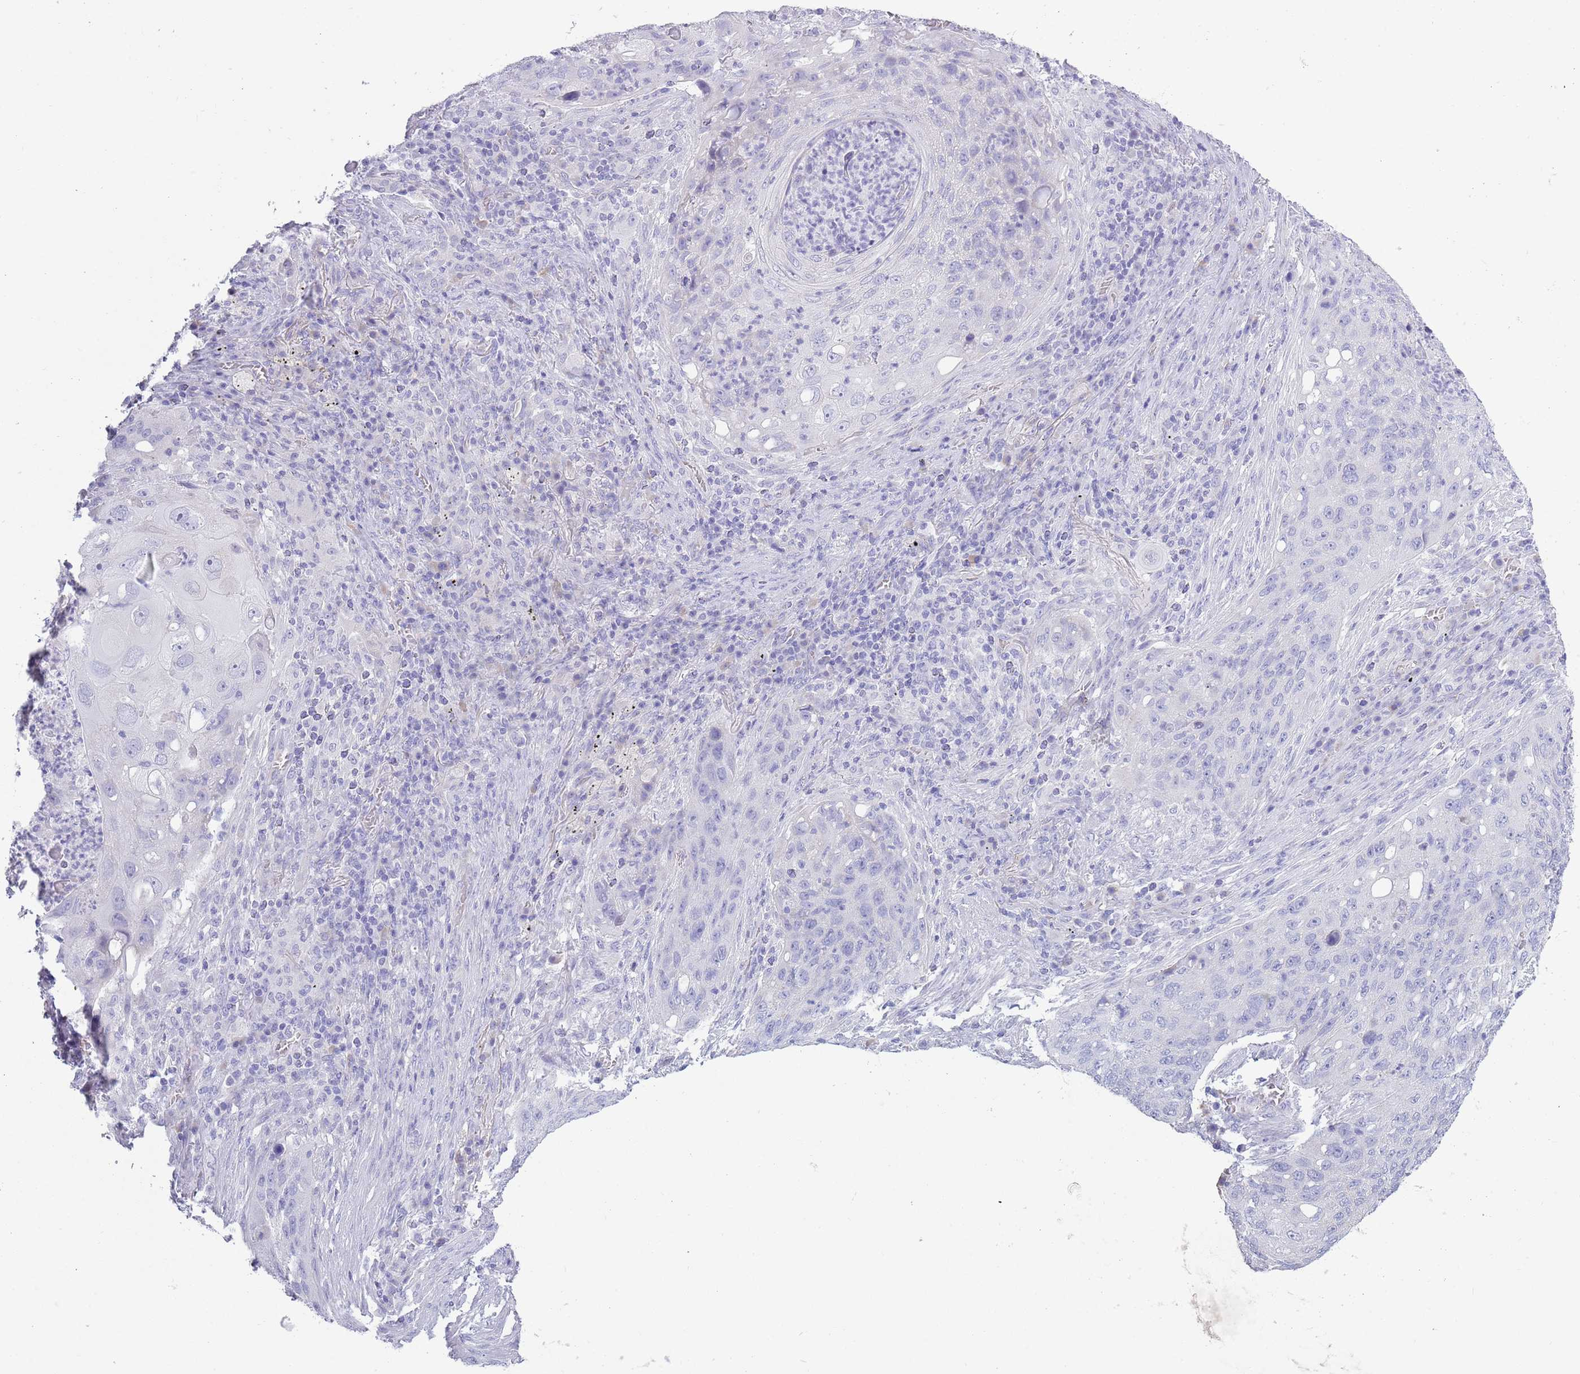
{"staining": {"intensity": "negative", "quantity": "none", "location": "none"}, "tissue": "lung cancer", "cell_type": "Tumor cells", "image_type": "cancer", "snomed": [{"axis": "morphology", "description": "Squamous cell carcinoma, NOS"}, {"axis": "topography", "description": "Lung"}], "caption": "The immunohistochemistry photomicrograph has no significant positivity in tumor cells of lung squamous cell carcinoma tissue.", "gene": "ACR", "patient": {"sex": "female", "age": 63}}